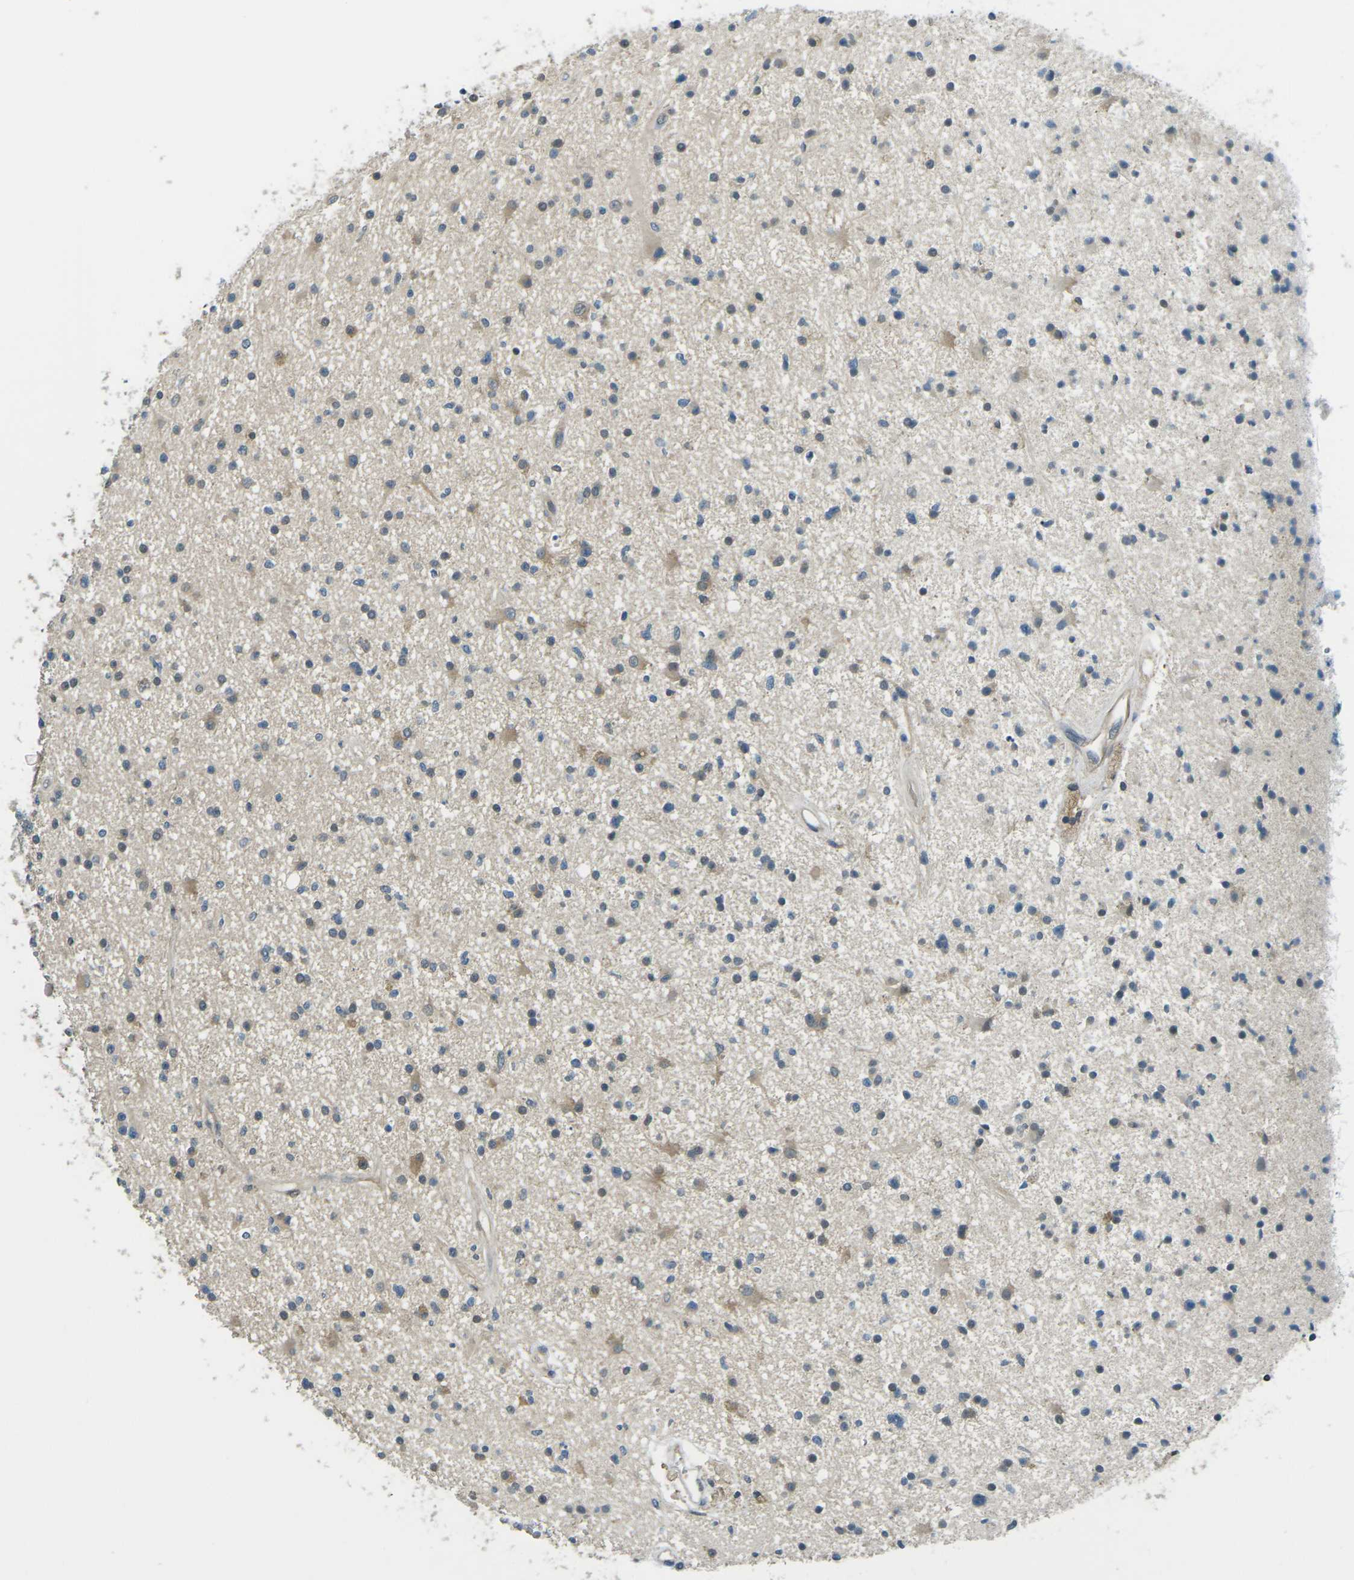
{"staining": {"intensity": "moderate", "quantity": "25%-75%", "location": "cytoplasmic/membranous"}, "tissue": "glioma", "cell_type": "Tumor cells", "image_type": "cancer", "snomed": [{"axis": "morphology", "description": "Glioma, malignant, High grade"}, {"axis": "topography", "description": "Brain"}], "caption": "Immunohistochemical staining of high-grade glioma (malignant) displays moderate cytoplasmic/membranous protein expression in about 25%-75% of tumor cells.", "gene": "PIEZO2", "patient": {"sex": "male", "age": 33}}